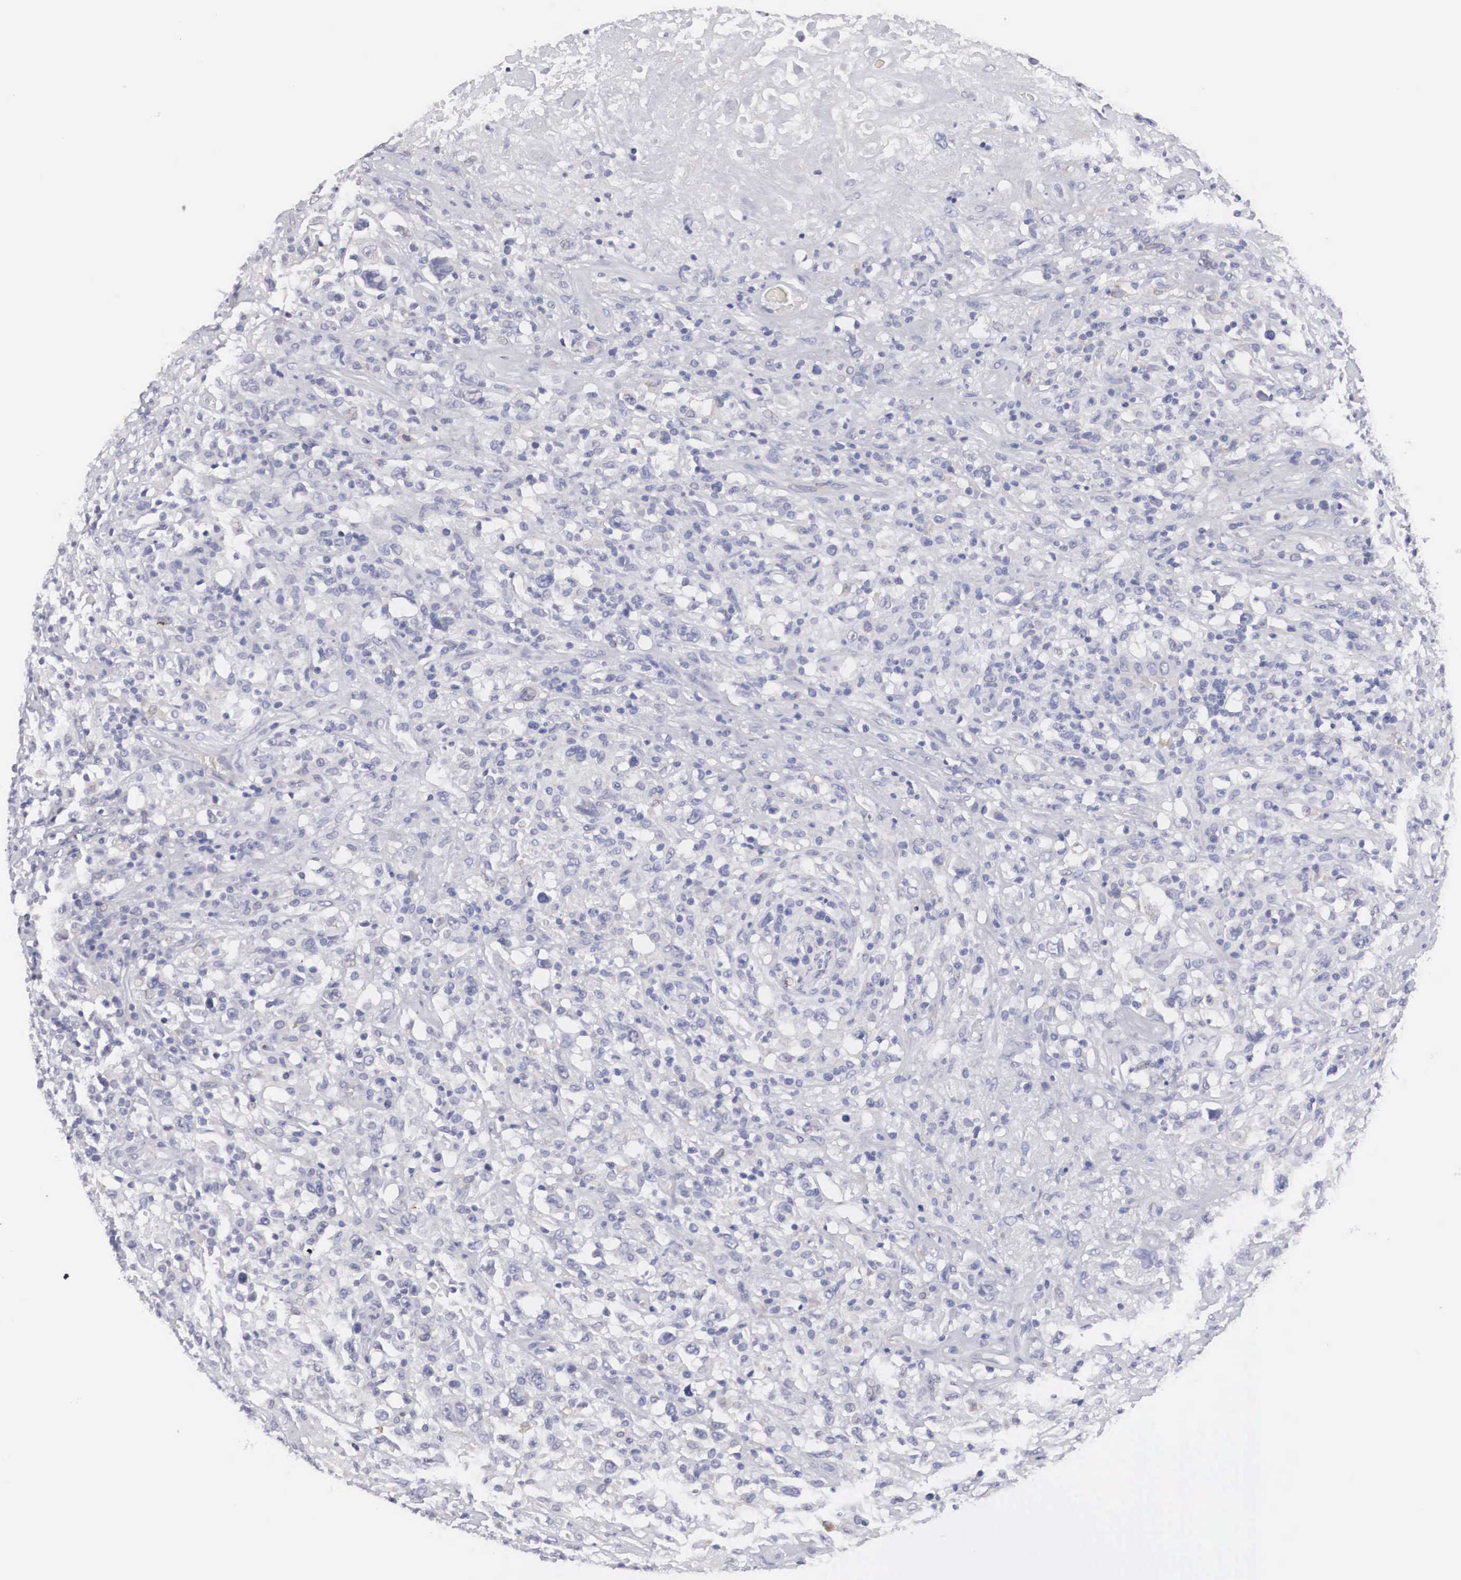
{"staining": {"intensity": "negative", "quantity": "none", "location": "none"}, "tissue": "lymphoma", "cell_type": "Tumor cells", "image_type": "cancer", "snomed": [{"axis": "morphology", "description": "Hodgkin's disease, NOS"}, {"axis": "topography", "description": "Lymph node"}], "caption": "Immunohistochemical staining of Hodgkin's disease demonstrates no significant expression in tumor cells. (IHC, brightfield microscopy, high magnification).", "gene": "ARMCX3", "patient": {"sex": "male", "age": 46}}